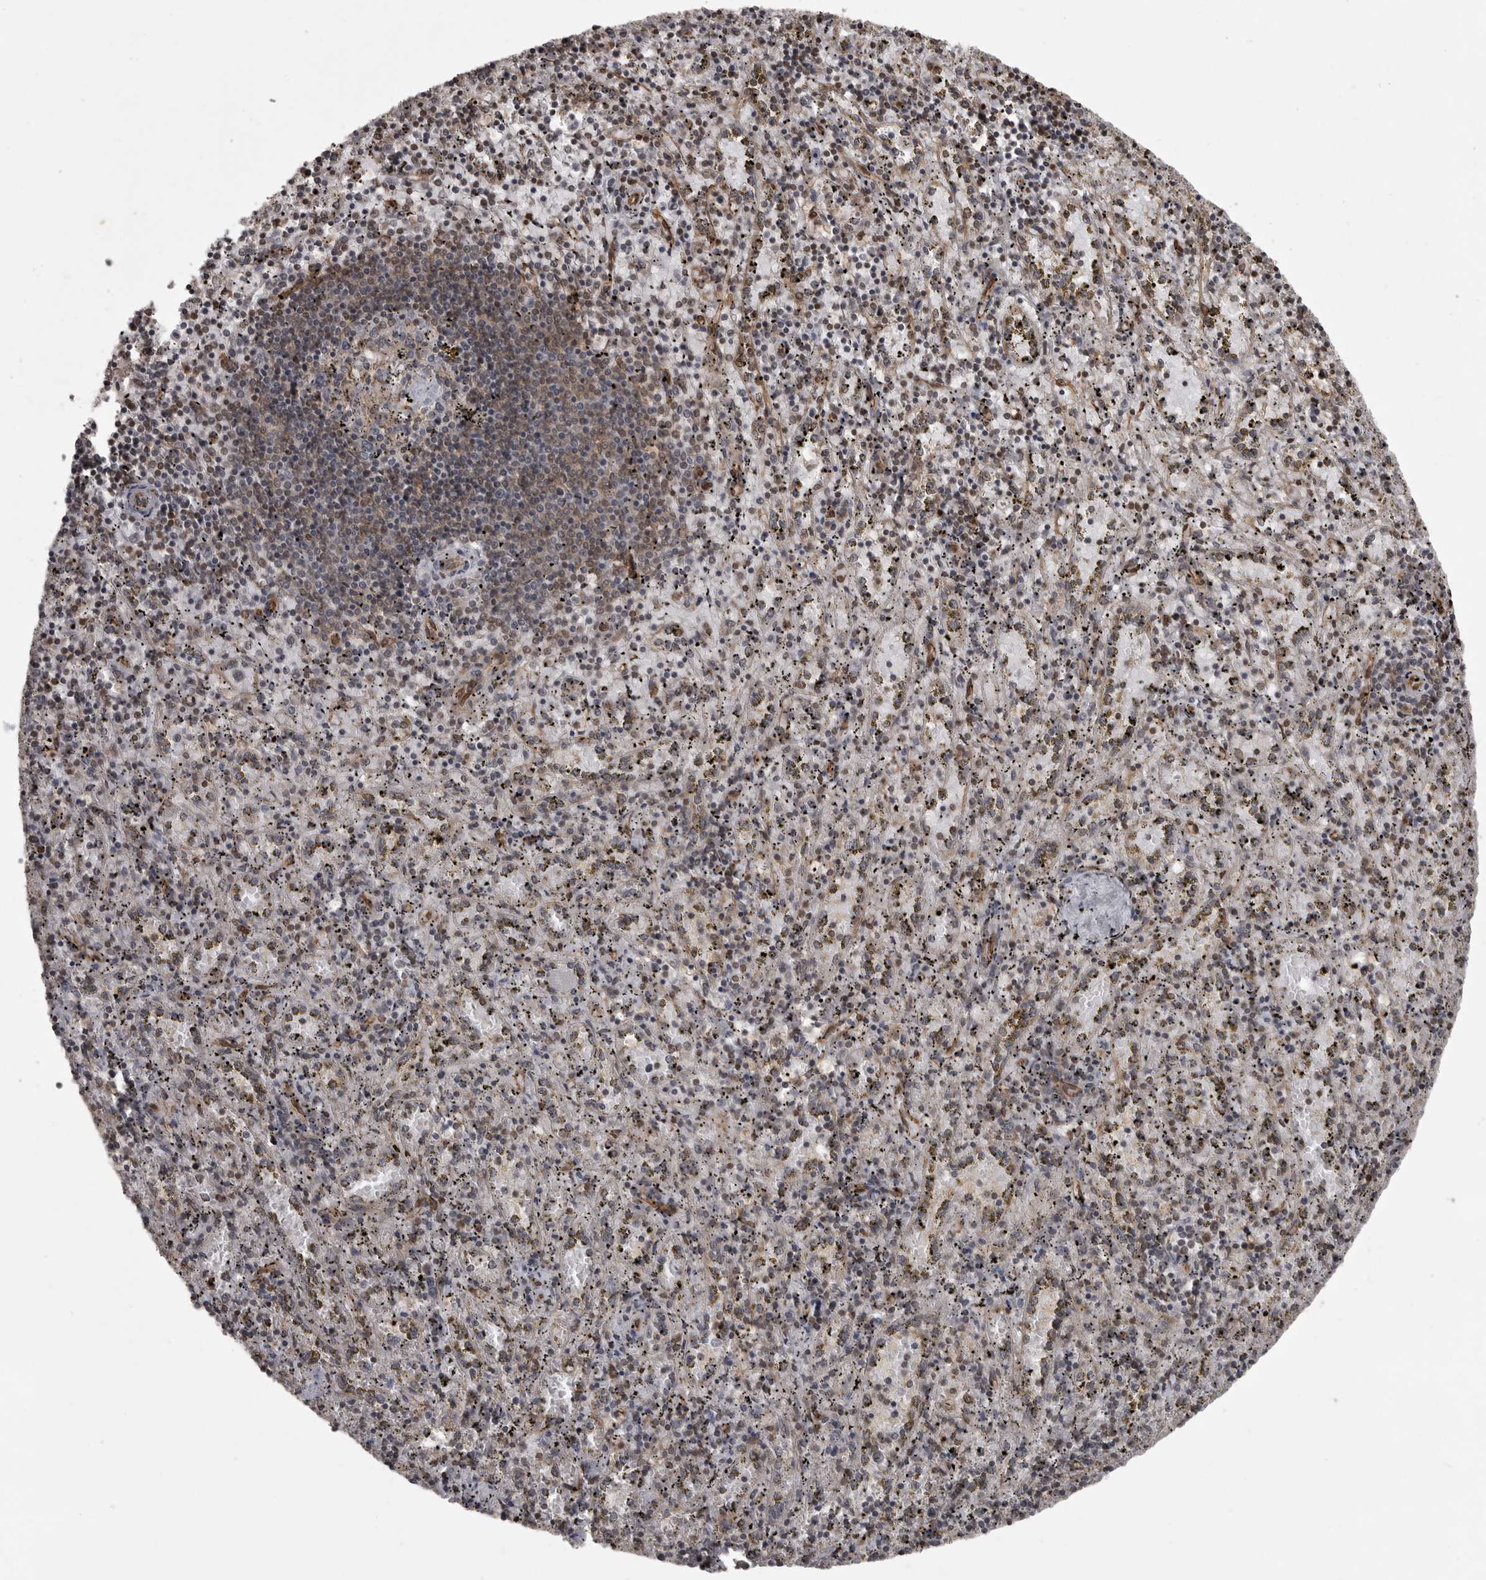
{"staining": {"intensity": "weak", "quantity": "25%-75%", "location": "cytoplasmic/membranous"}, "tissue": "spleen", "cell_type": "Cells in red pulp", "image_type": "normal", "snomed": [{"axis": "morphology", "description": "Normal tissue, NOS"}, {"axis": "topography", "description": "Spleen"}], "caption": "Normal spleen was stained to show a protein in brown. There is low levels of weak cytoplasmic/membranous staining in approximately 25%-75% of cells in red pulp. (Stains: DAB in brown, nuclei in blue, Microscopy: brightfield microscopy at high magnification).", "gene": "DNAJC8", "patient": {"sex": "male", "age": 11}}